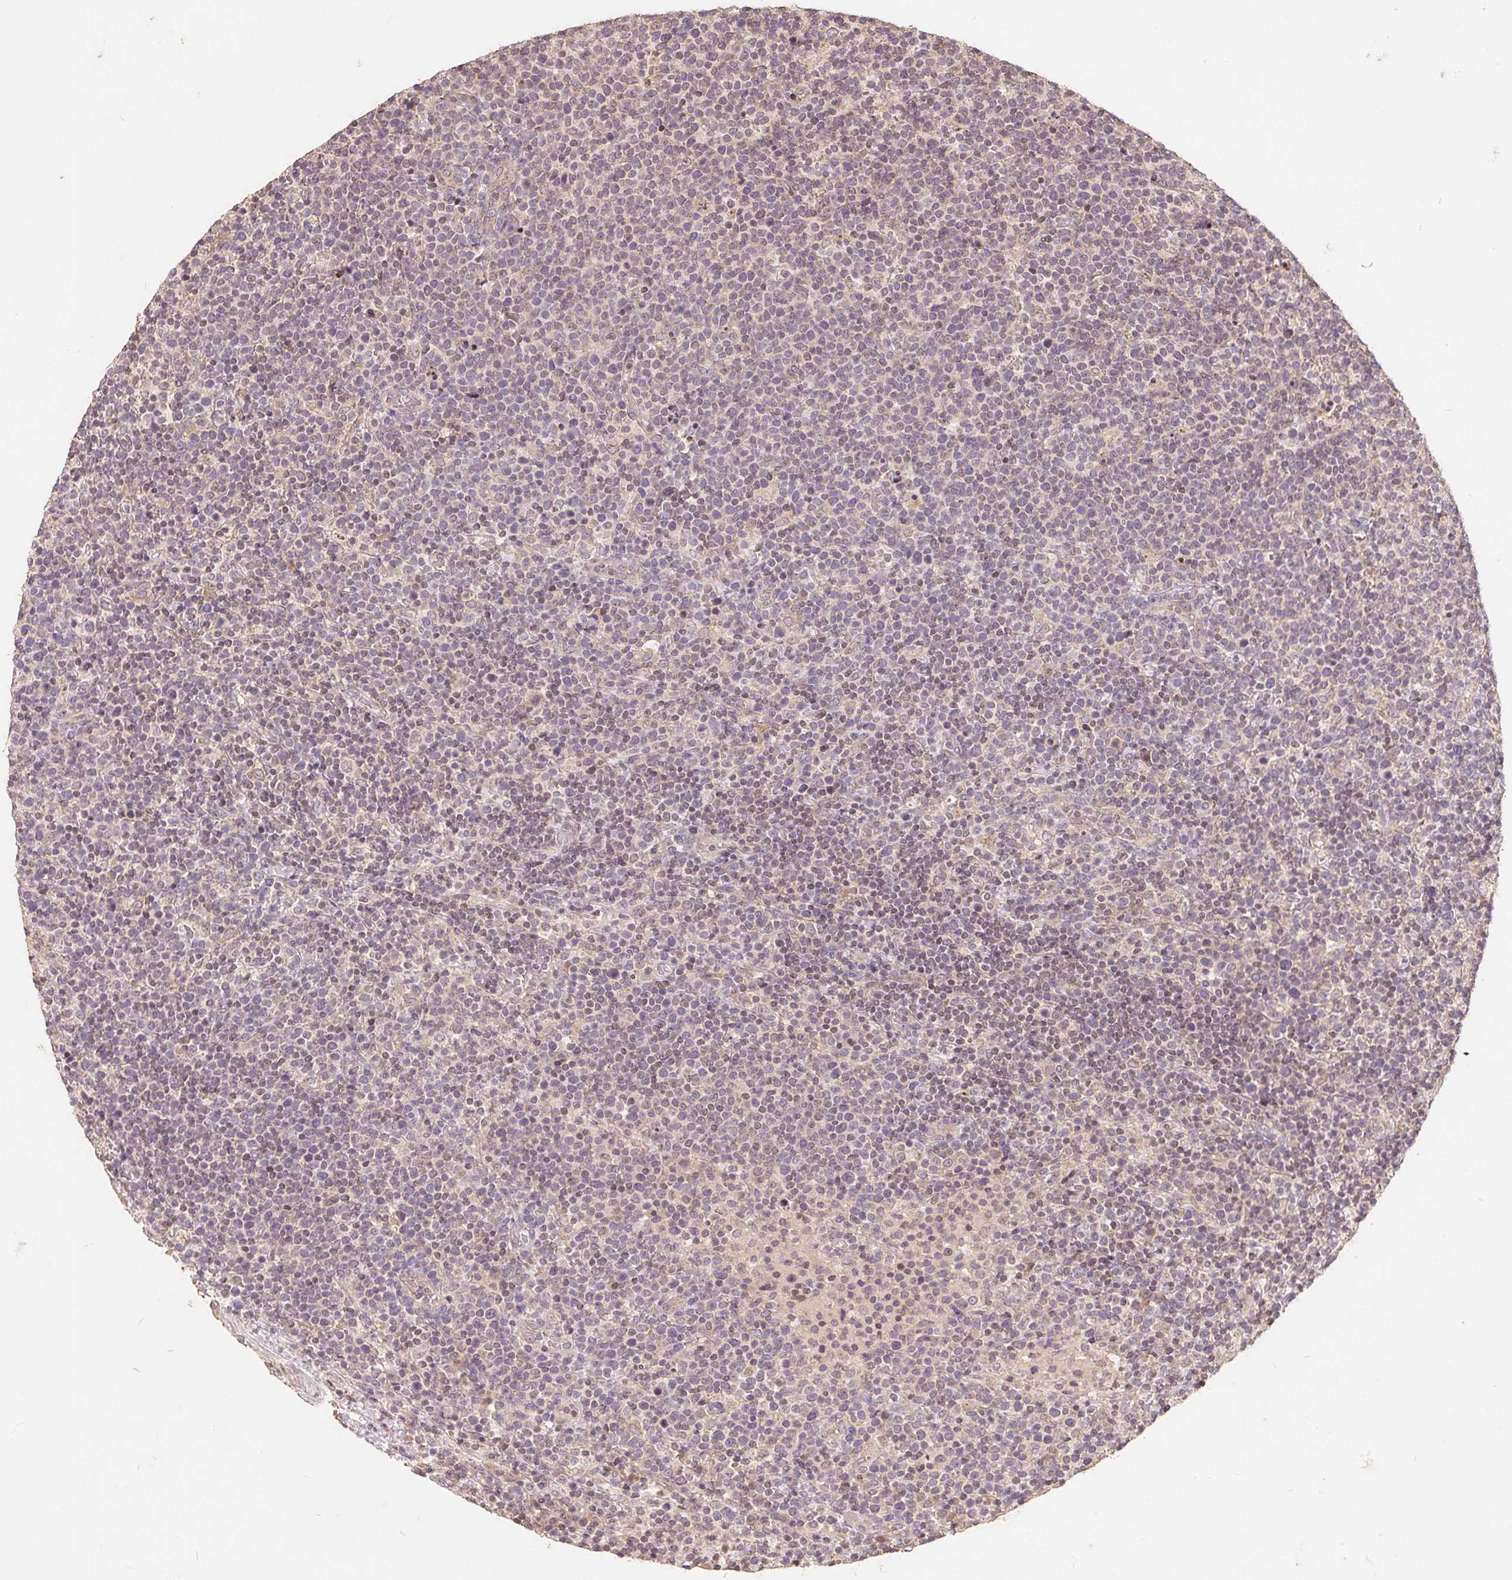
{"staining": {"intensity": "negative", "quantity": "none", "location": "none"}, "tissue": "lymphoma", "cell_type": "Tumor cells", "image_type": "cancer", "snomed": [{"axis": "morphology", "description": "Malignant lymphoma, non-Hodgkin's type, High grade"}, {"axis": "topography", "description": "Lymph node"}], "caption": "This is a image of immunohistochemistry staining of lymphoma, which shows no positivity in tumor cells.", "gene": "CDIPT", "patient": {"sex": "male", "age": 61}}